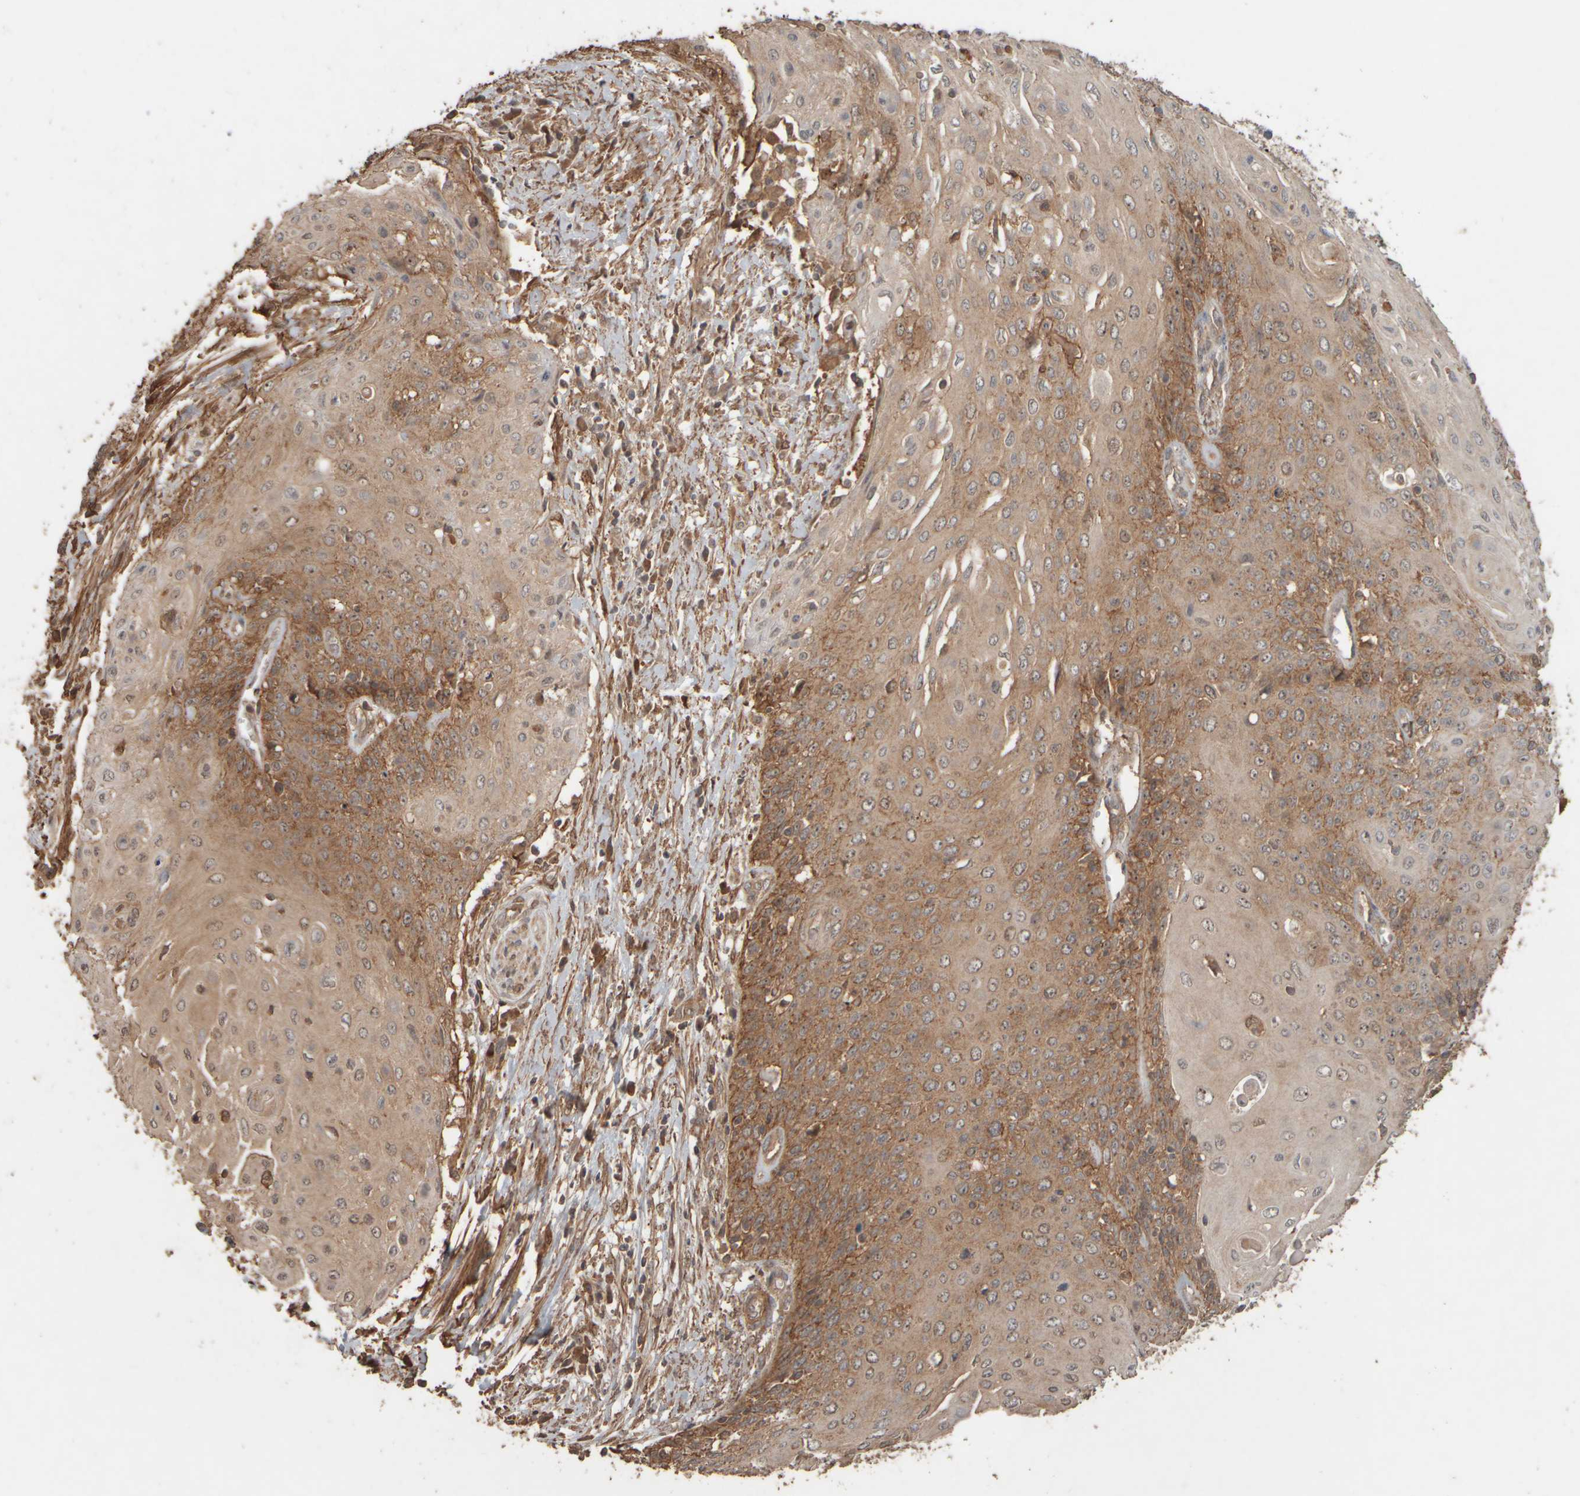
{"staining": {"intensity": "moderate", "quantity": ">75%", "location": "cytoplasmic/membranous,nuclear"}, "tissue": "cervical cancer", "cell_type": "Tumor cells", "image_type": "cancer", "snomed": [{"axis": "morphology", "description": "Squamous cell carcinoma, NOS"}, {"axis": "topography", "description": "Cervix"}], "caption": "About >75% of tumor cells in human cervical cancer (squamous cell carcinoma) show moderate cytoplasmic/membranous and nuclear protein positivity as visualized by brown immunohistochemical staining.", "gene": "SPHK1", "patient": {"sex": "female", "age": 39}}